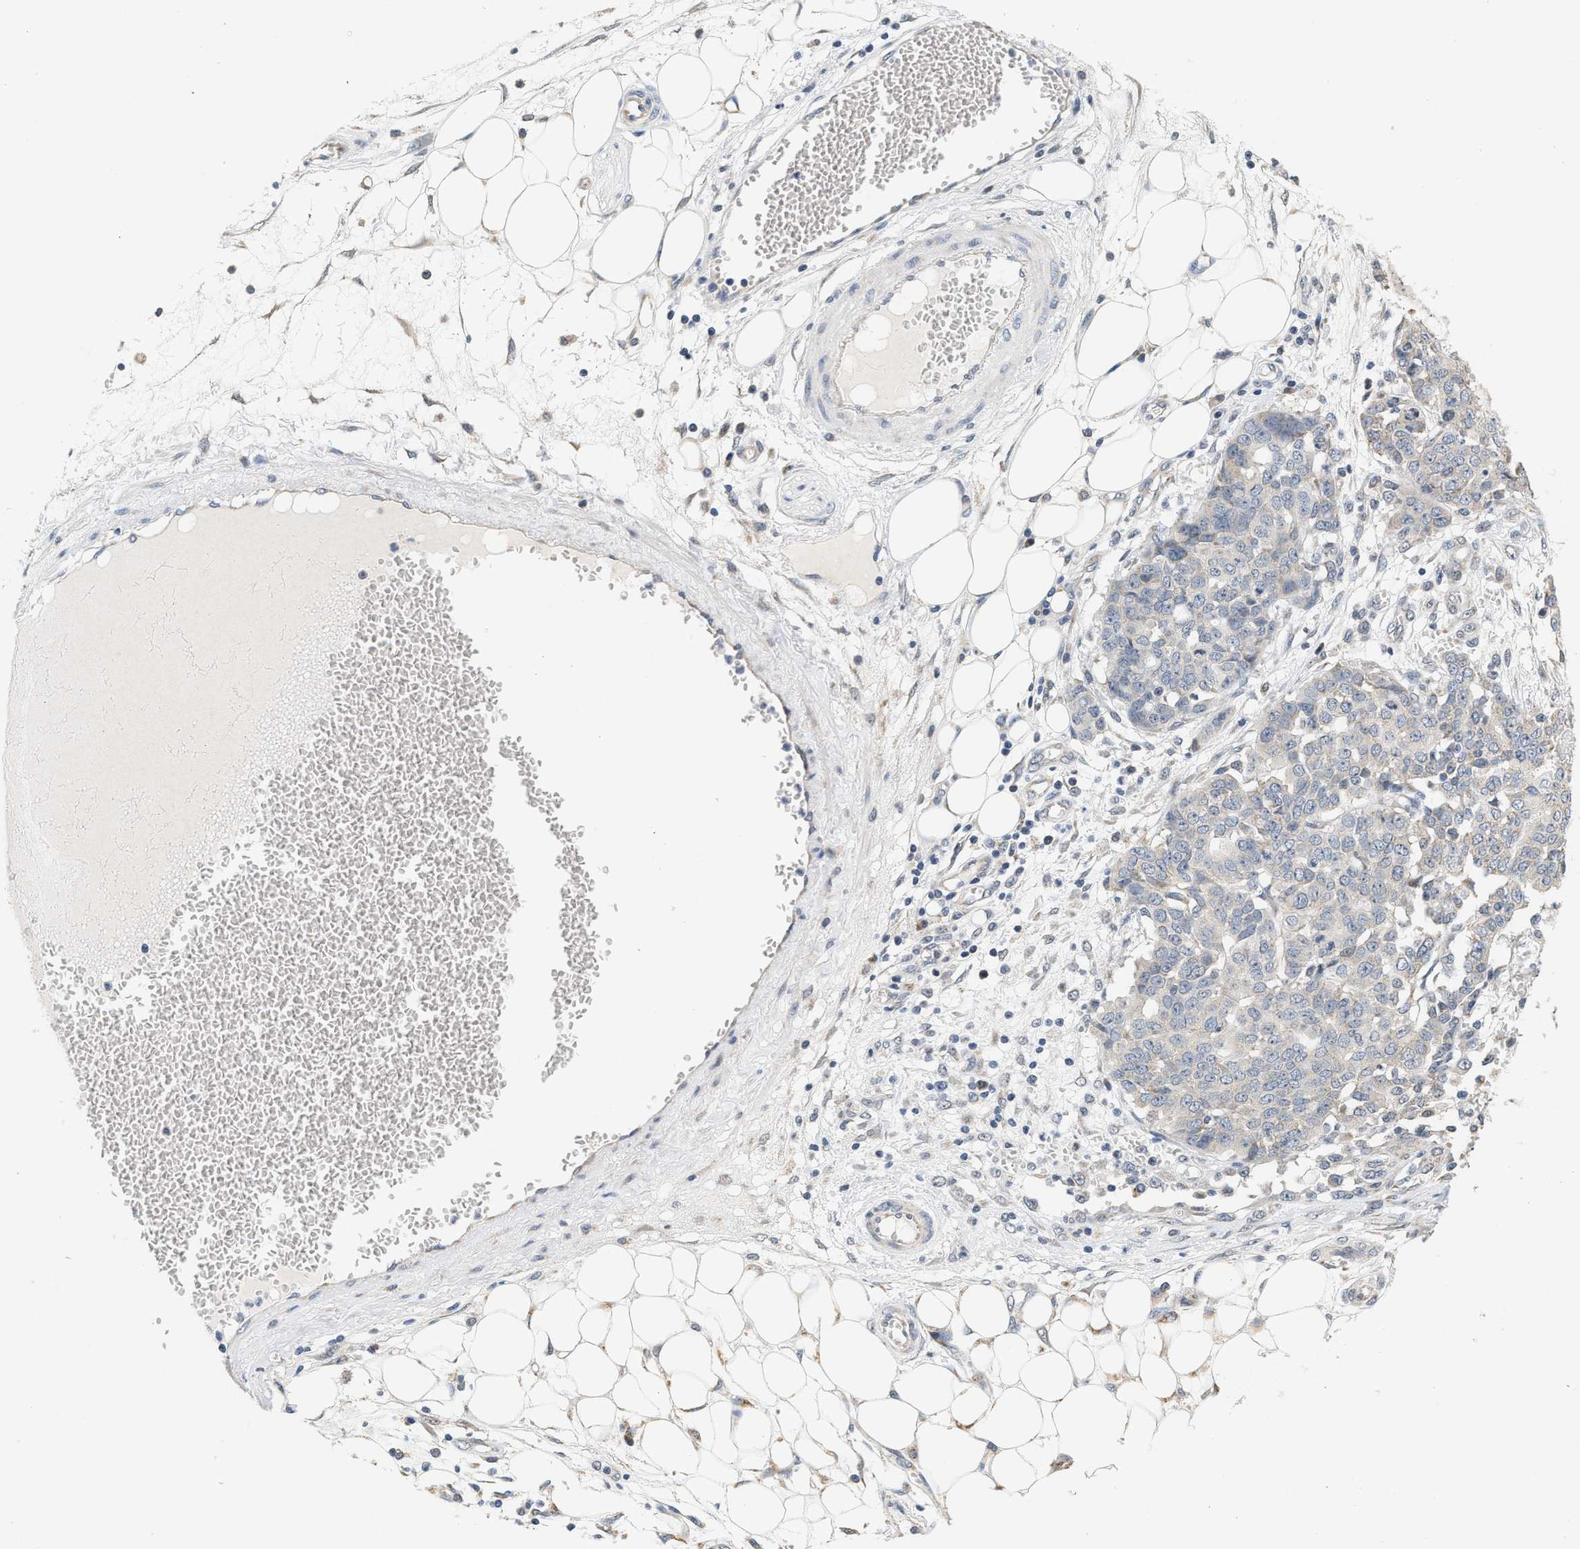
{"staining": {"intensity": "negative", "quantity": "none", "location": "none"}, "tissue": "ovarian cancer", "cell_type": "Tumor cells", "image_type": "cancer", "snomed": [{"axis": "morphology", "description": "Cystadenocarcinoma, serous, NOS"}, {"axis": "topography", "description": "Soft tissue"}, {"axis": "topography", "description": "Ovary"}], "caption": "Immunohistochemistry (IHC) histopathology image of neoplastic tissue: human ovarian serous cystadenocarcinoma stained with DAB (3,3'-diaminobenzidine) shows no significant protein staining in tumor cells.", "gene": "GIGYF1", "patient": {"sex": "female", "age": 57}}